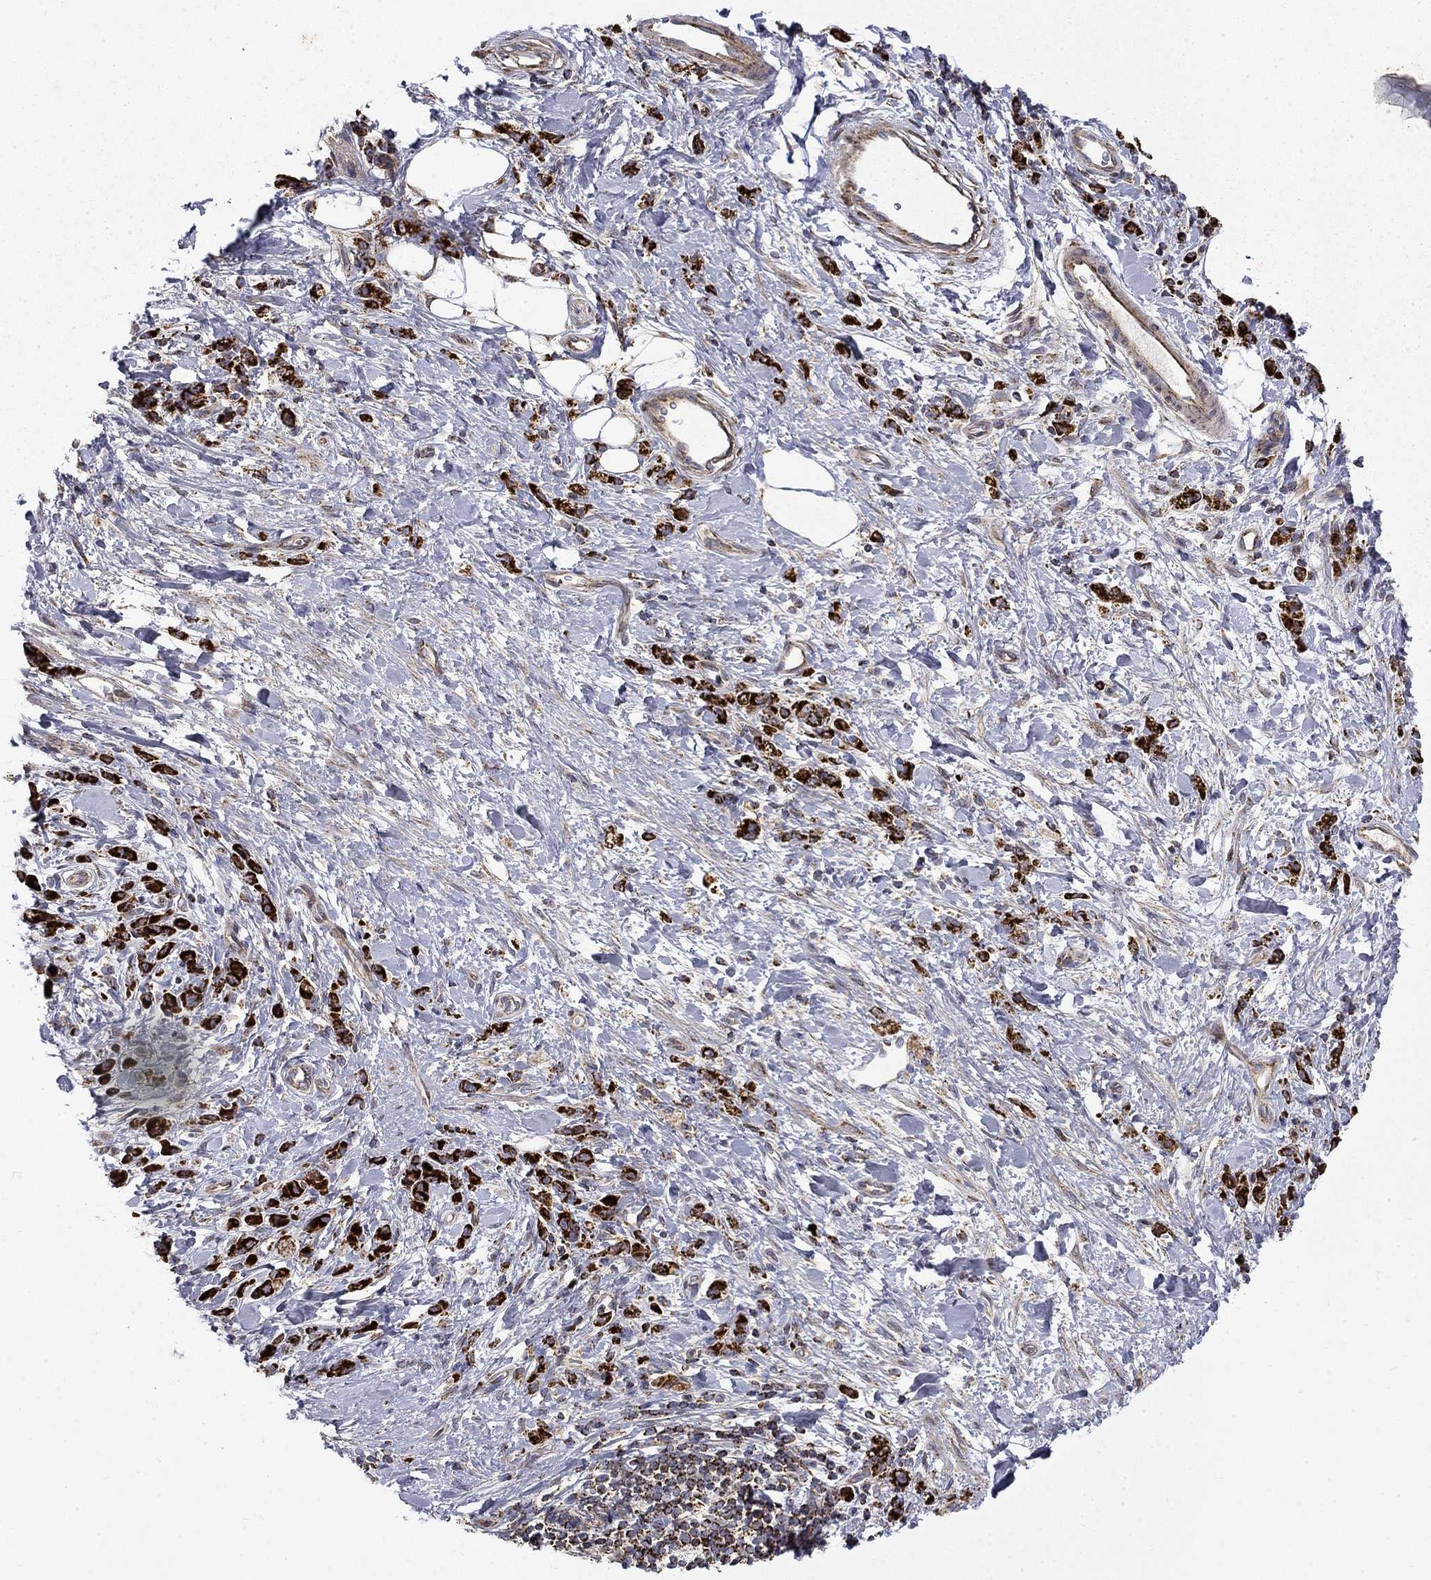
{"staining": {"intensity": "strong", "quantity": ">75%", "location": "cytoplasmic/membranous"}, "tissue": "stomach cancer", "cell_type": "Tumor cells", "image_type": "cancer", "snomed": [{"axis": "morphology", "description": "Adenocarcinoma, NOS"}, {"axis": "topography", "description": "Stomach"}], "caption": "High-magnification brightfield microscopy of stomach cancer (adenocarcinoma) stained with DAB (3,3'-diaminobenzidine) (brown) and counterstained with hematoxylin (blue). tumor cells exhibit strong cytoplasmic/membranous expression is appreciated in about>75% of cells.", "gene": "PCBP3", "patient": {"sex": "male", "age": 77}}